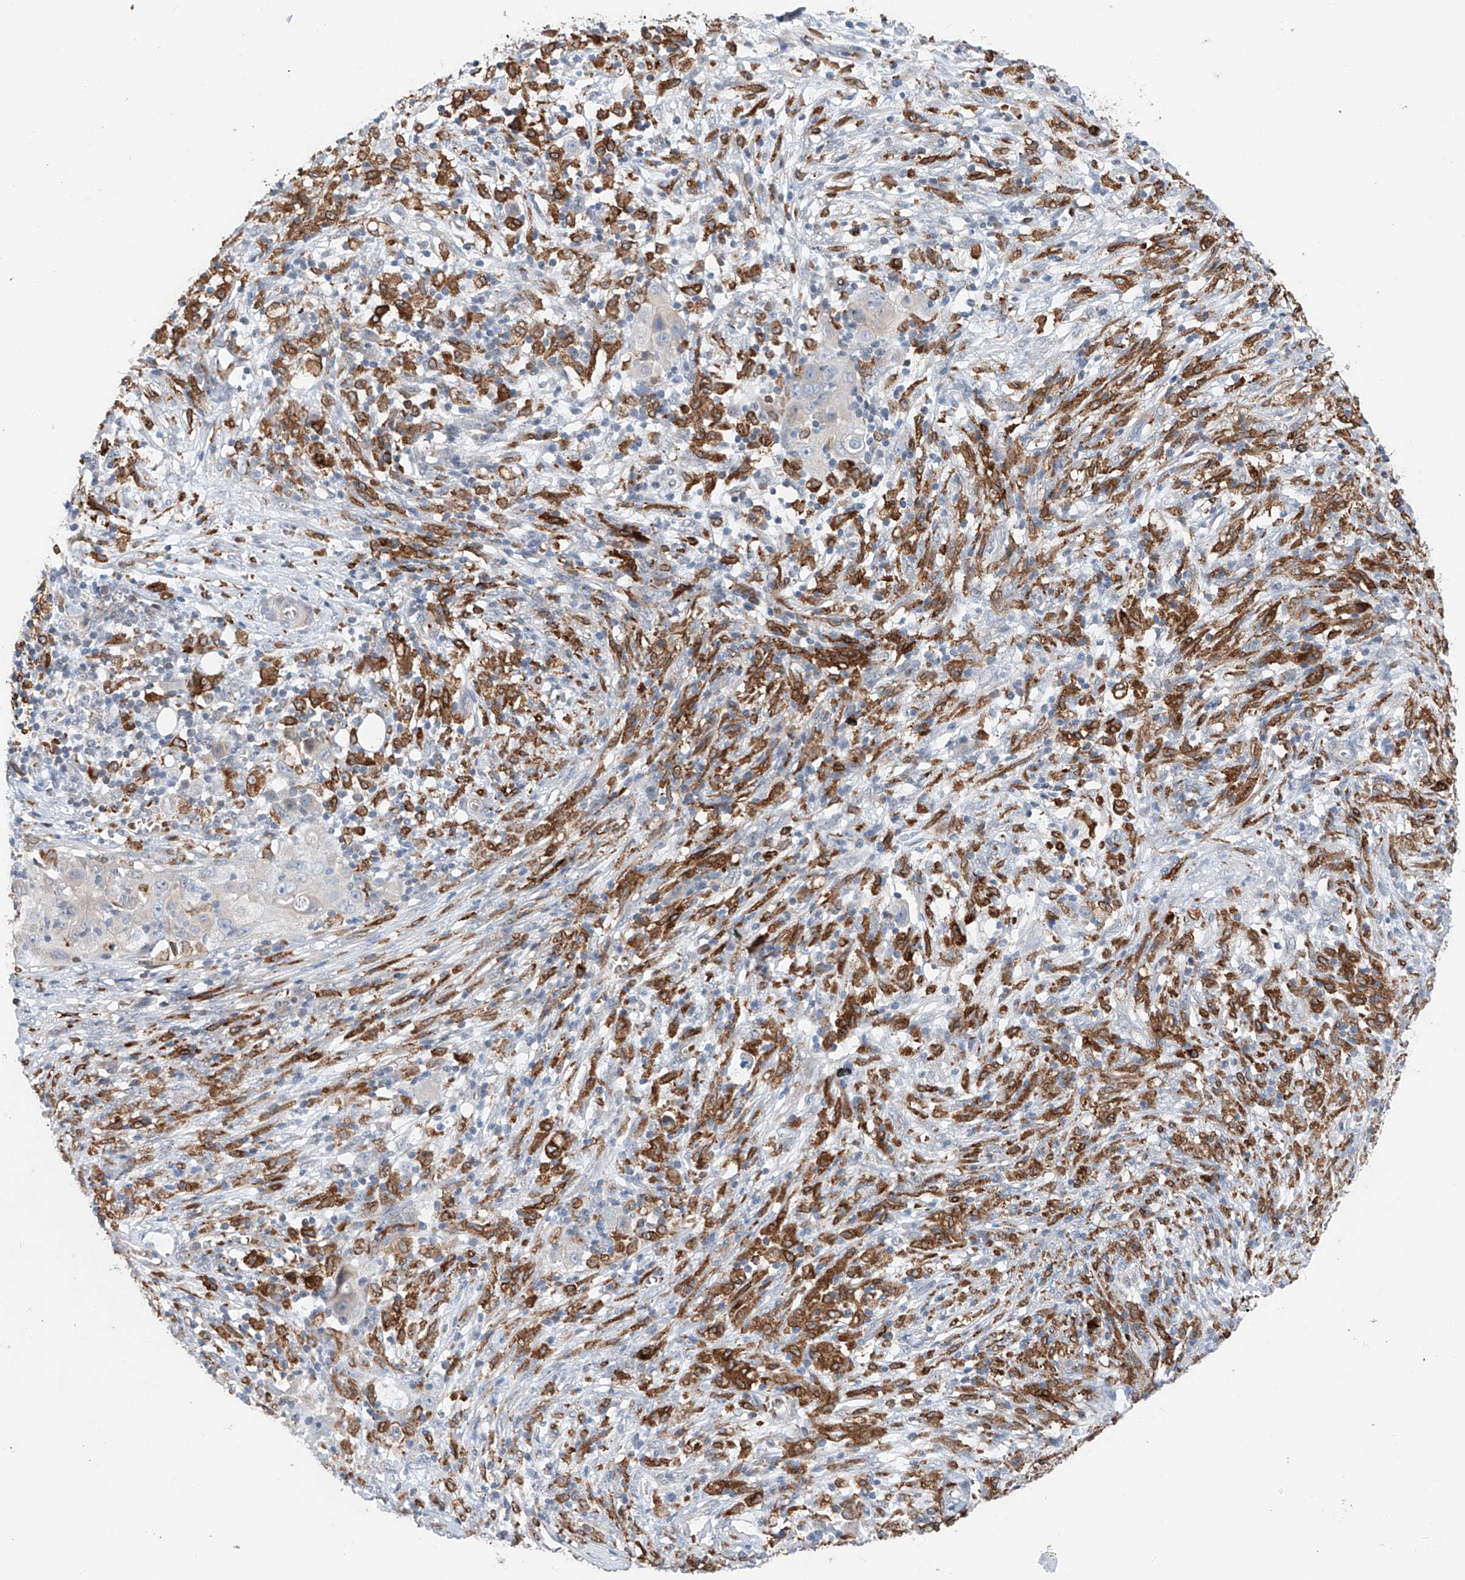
{"staining": {"intensity": "negative", "quantity": "none", "location": "none"}, "tissue": "ovarian cancer", "cell_type": "Tumor cells", "image_type": "cancer", "snomed": [{"axis": "morphology", "description": "Carcinoma, endometroid"}, {"axis": "topography", "description": "Ovary"}], "caption": "Endometroid carcinoma (ovarian) was stained to show a protein in brown. There is no significant staining in tumor cells. Nuclei are stained in blue.", "gene": "TBXAS1", "patient": {"sex": "female", "age": 42}}